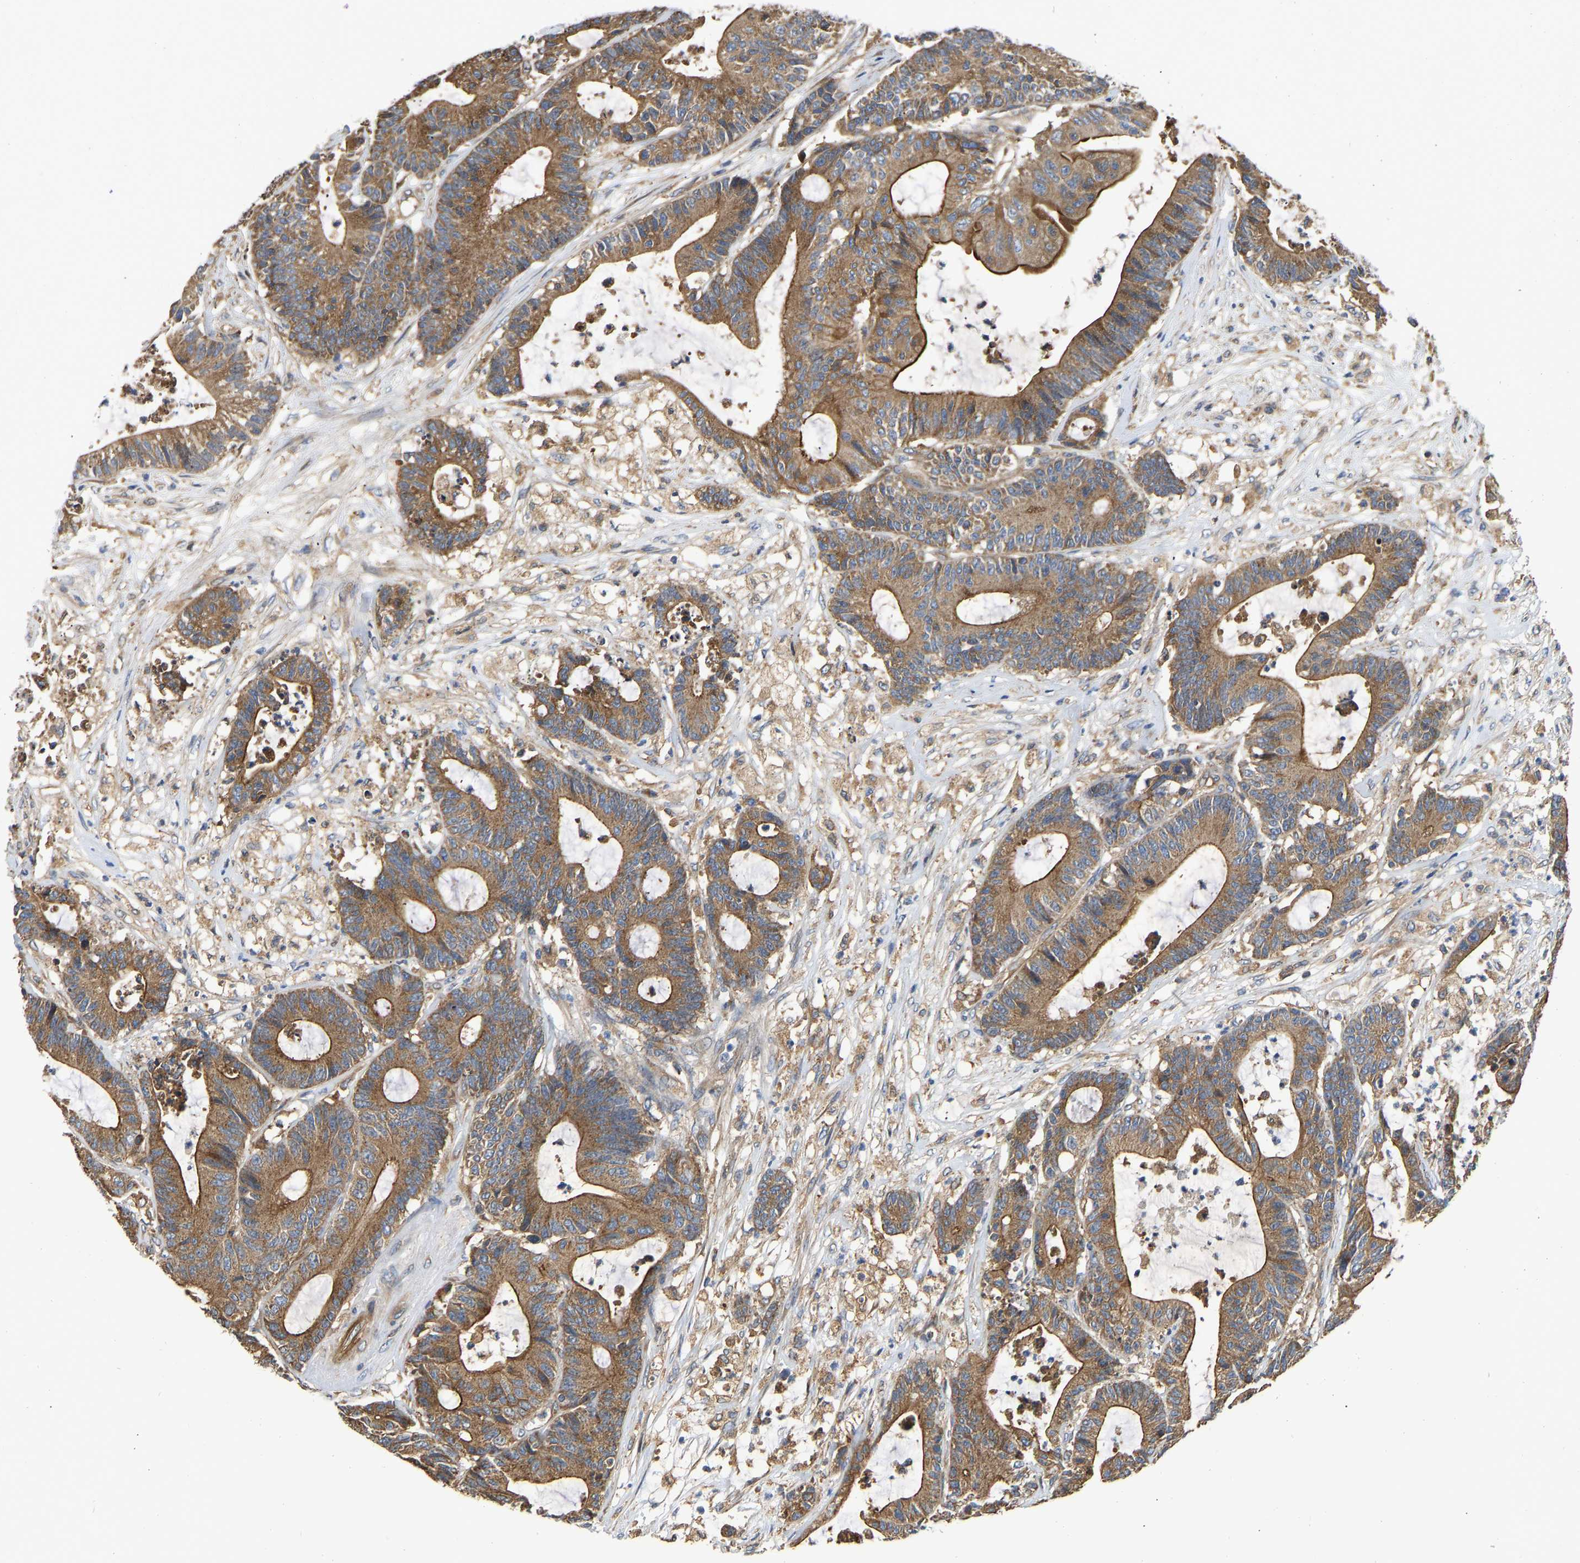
{"staining": {"intensity": "moderate", "quantity": ">75%", "location": "cytoplasmic/membranous"}, "tissue": "colorectal cancer", "cell_type": "Tumor cells", "image_type": "cancer", "snomed": [{"axis": "morphology", "description": "Adenocarcinoma, NOS"}, {"axis": "topography", "description": "Colon"}], "caption": "Adenocarcinoma (colorectal) was stained to show a protein in brown. There is medium levels of moderate cytoplasmic/membranous positivity in about >75% of tumor cells.", "gene": "FLNB", "patient": {"sex": "female", "age": 84}}